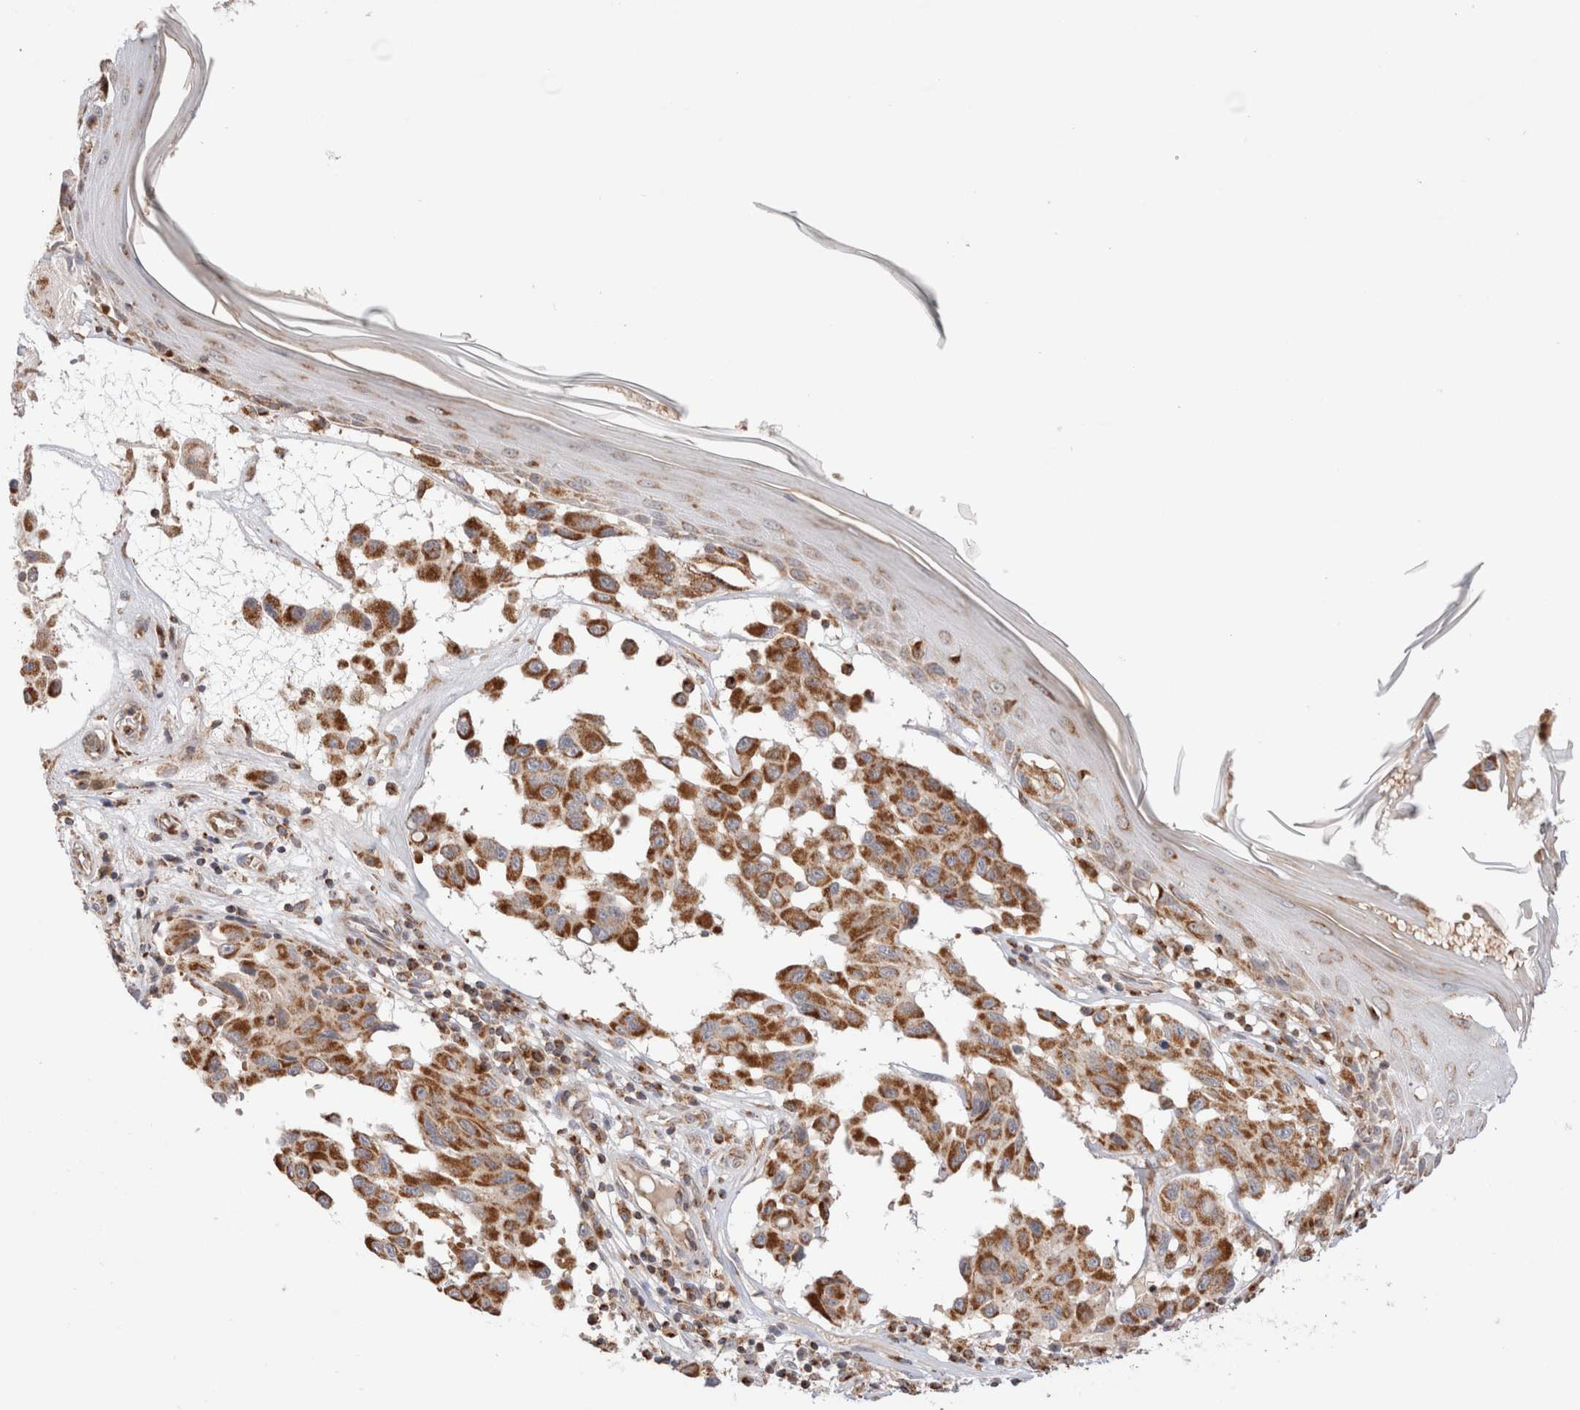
{"staining": {"intensity": "moderate", "quantity": ">75%", "location": "cytoplasmic/membranous"}, "tissue": "melanoma", "cell_type": "Tumor cells", "image_type": "cancer", "snomed": [{"axis": "morphology", "description": "Malignant melanoma, NOS"}, {"axis": "topography", "description": "Skin"}], "caption": "This is an image of immunohistochemistry (IHC) staining of malignant melanoma, which shows moderate positivity in the cytoplasmic/membranous of tumor cells.", "gene": "TMPPE", "patient": {"sex": "male", "age": 30}}